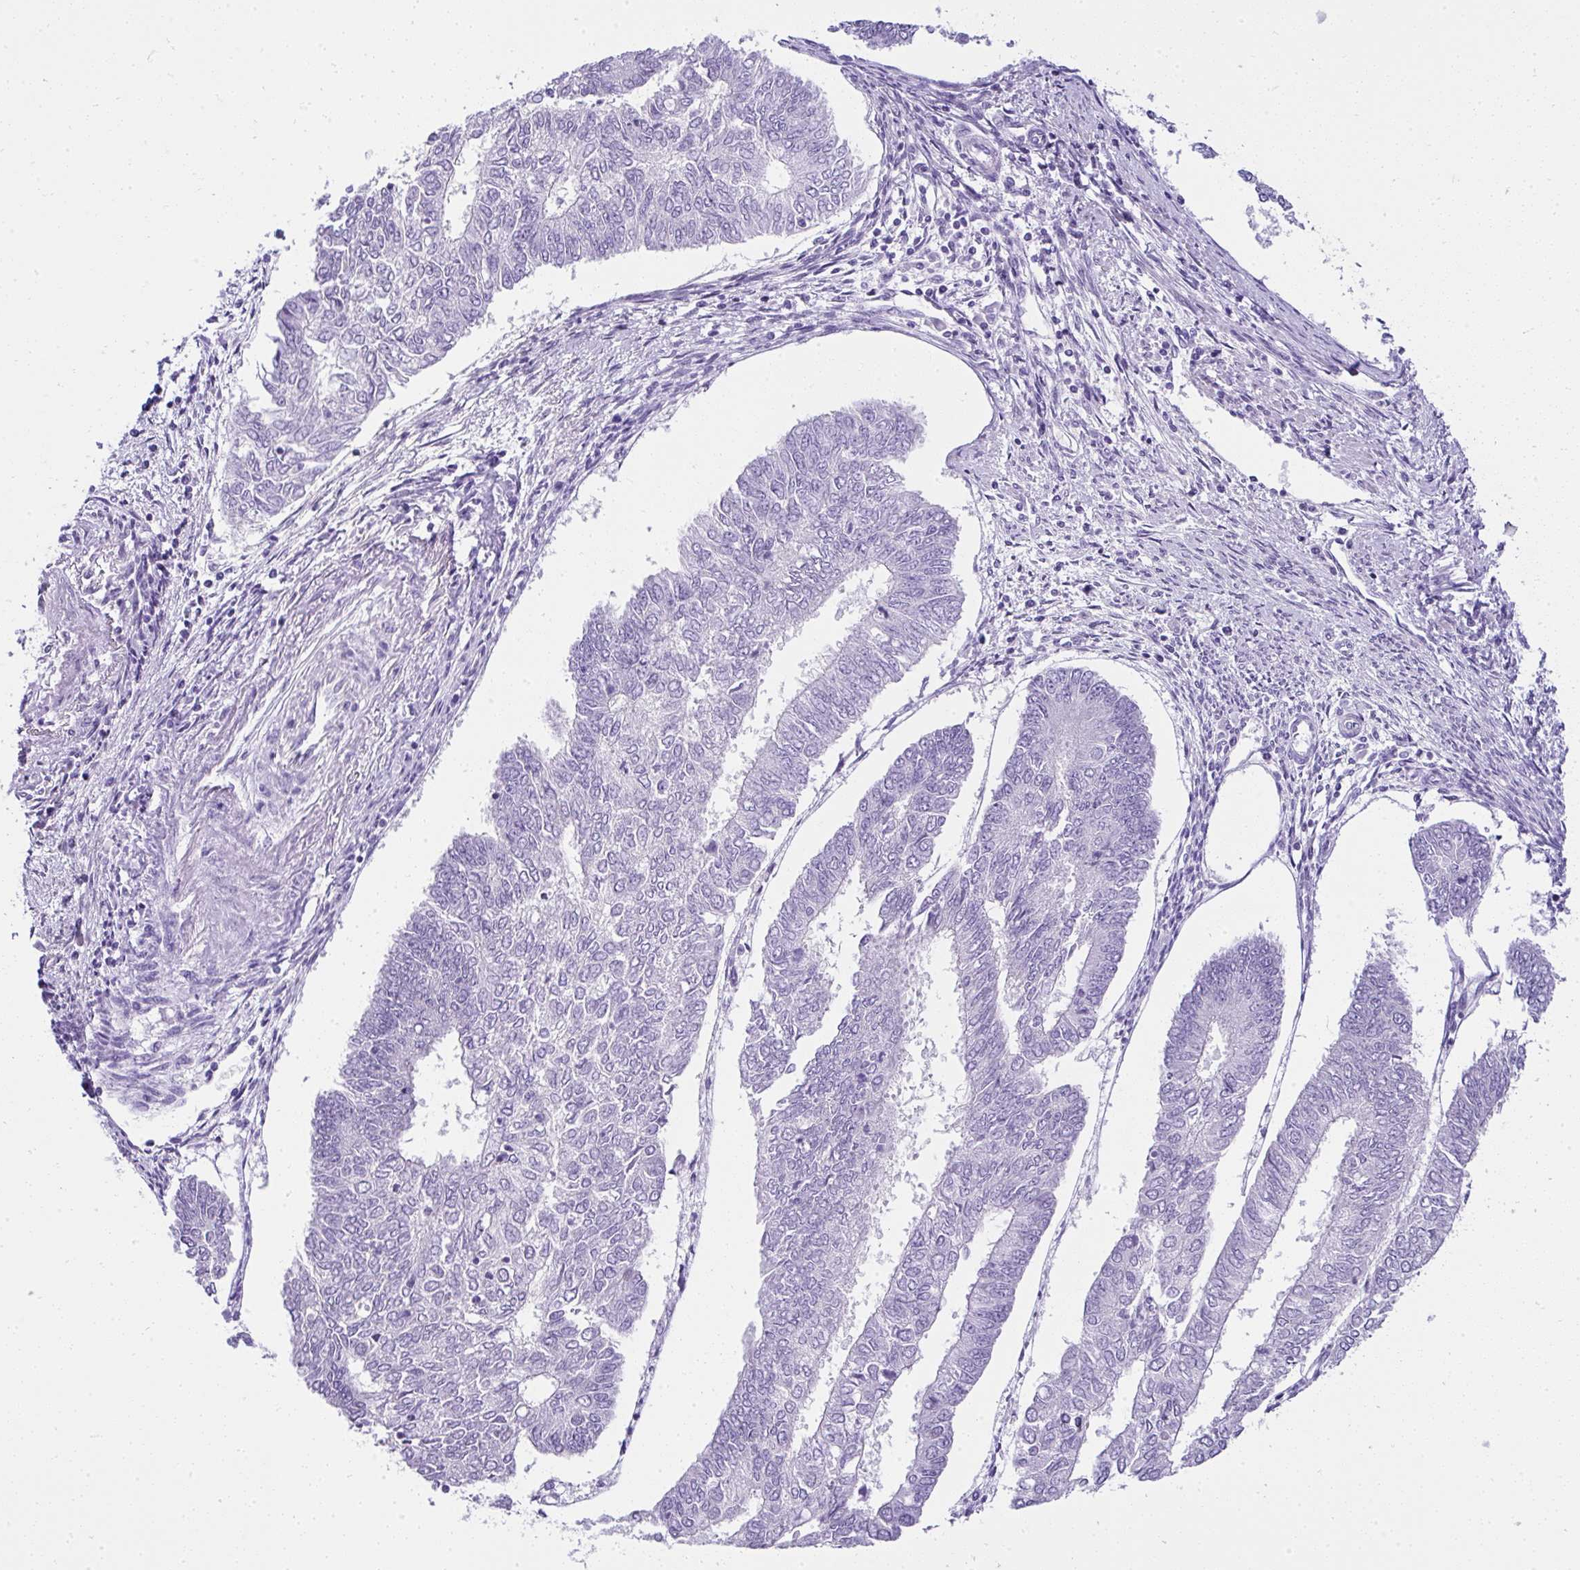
{"staining": {"intensity": "negative", "quantity": "none", "location": "none"}, "tissue": "endometrial cancer", "cell_type": "Tumor cells", "image_type": "cancer", "snomed": [{"axis": "morphology", "description": "Adenocarcinoma, NOS"}, {"axis": "topography", "description": "Endometrium"}], "caption": "Tumor cells are negative for brown protein staining in endometrial cancer (adenocarcinoma). (Immunohistochemistry (ihc), brightfield microscopy, high magnification).", "gene": "RNF183", "patient": {"sex": "female", "age": 68}}